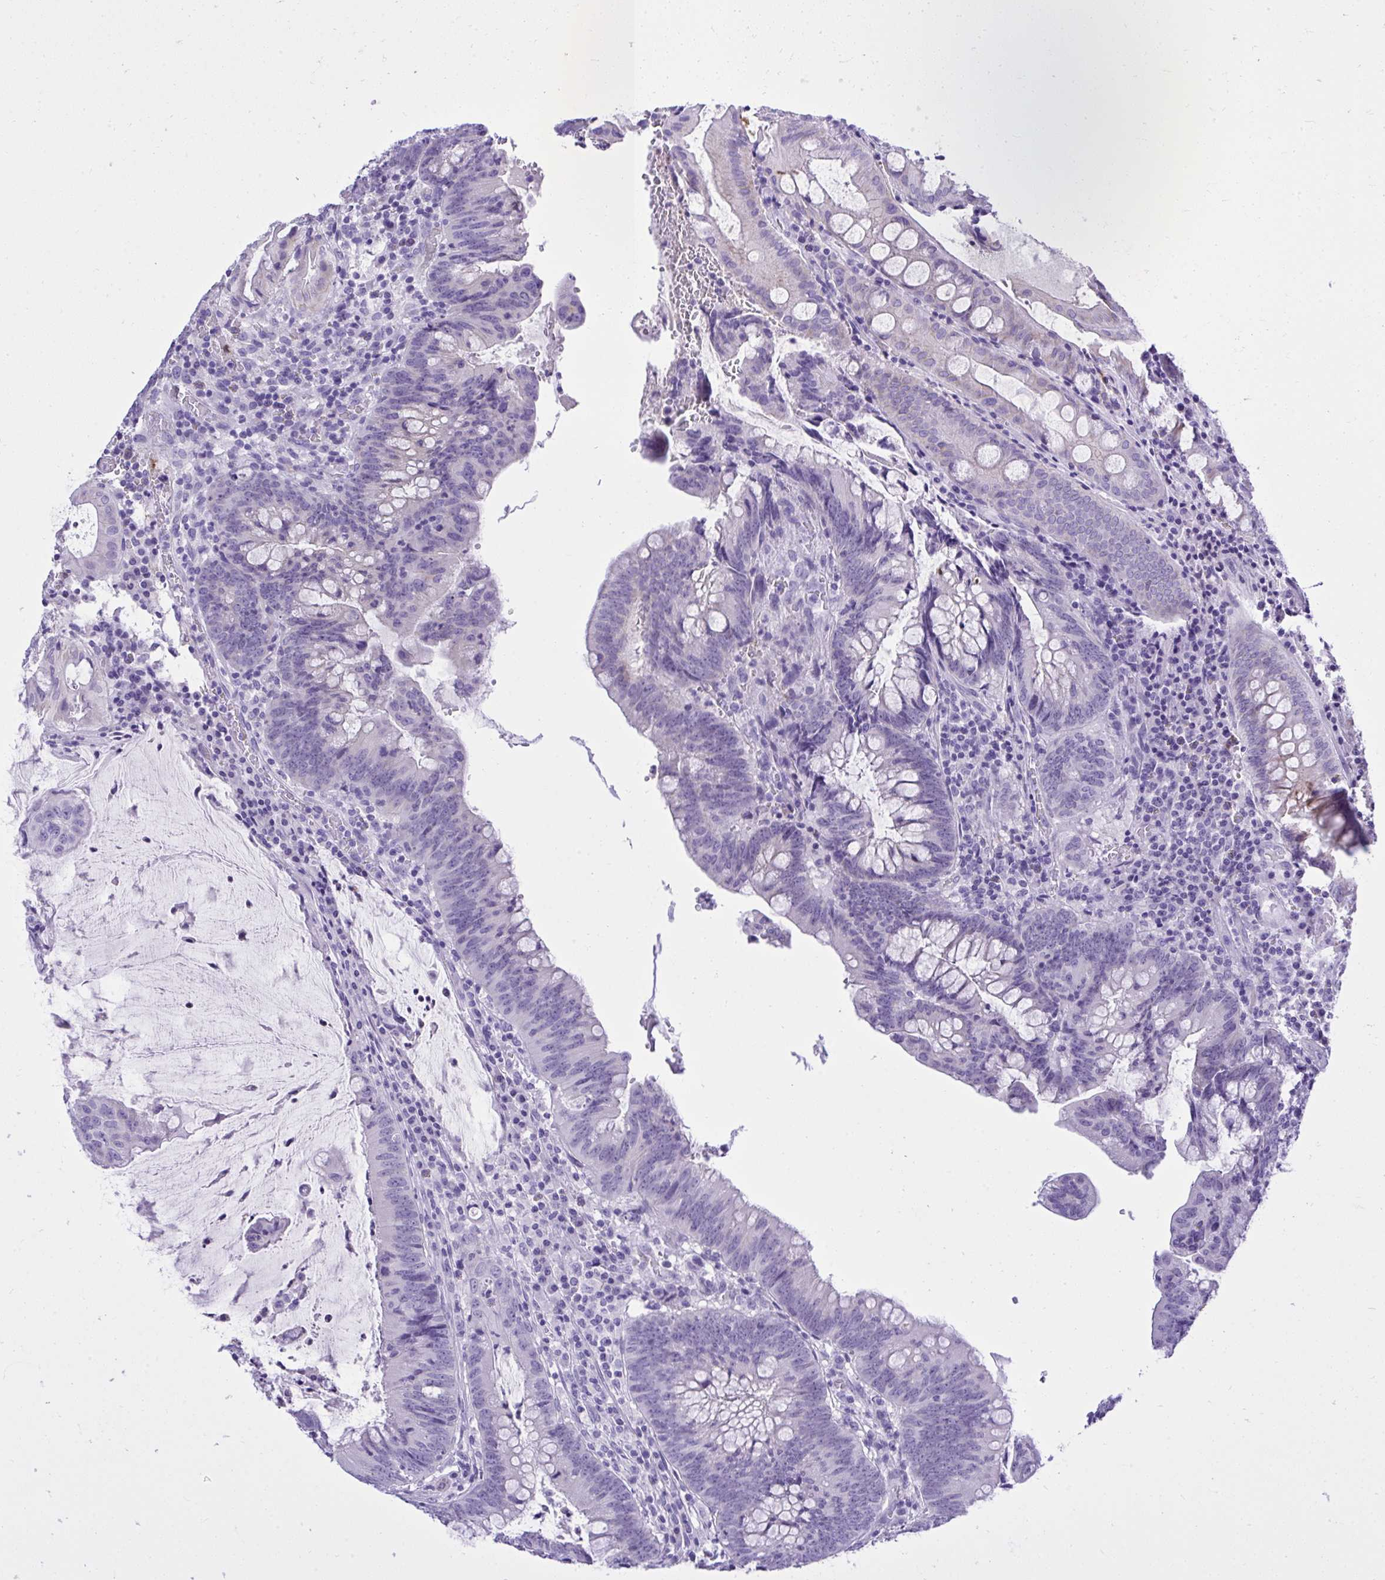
{"staining": {"intensity": "negative", "quantity": "none", "location": "none"}, "tissue": "colorectal cancer", "cell_type": "Tumor cells", "image_type": "cancer", "snomed": [{"axis": "morphology", "description": "Adenocarcinoma, NOS"}, {"axis": "topography", "description": "Colon"}], "caption": "Immunohistochemistry image of neoplastic tissue: colorectal cancer (adenocarcinoma) stained with DAB exhibits no significant protein expression in tumor cells.", "gene": "ST6GALNAC3", "patient": {"sex": "male", "age": 62}}